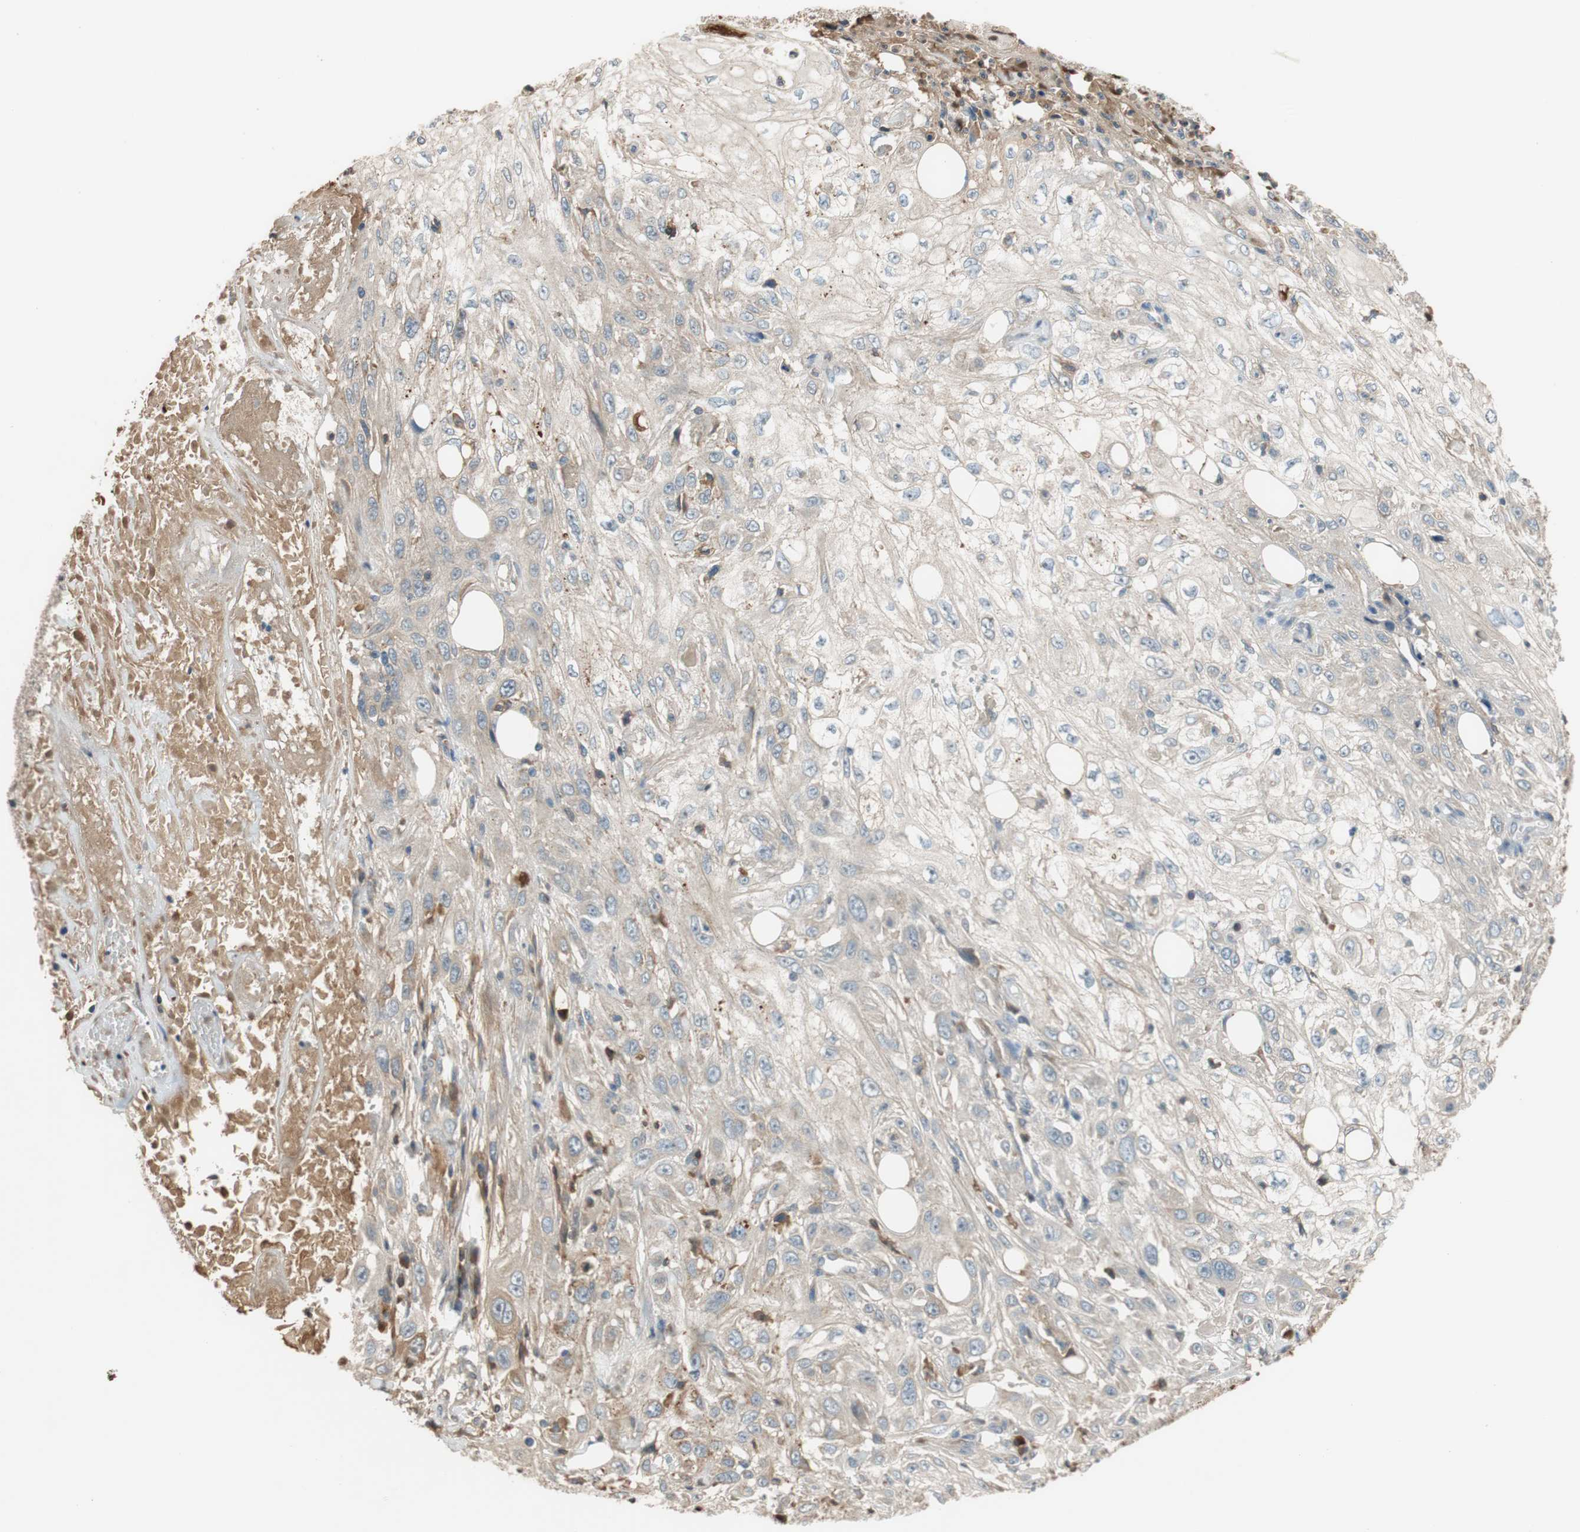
{"staining": {"intensity": "weak", "quantity": ">75%", "location": "cytoplasmic/membranous"}, "tissue": "skin cancer", "cell_type": "Tumor cells", "image_type": "cancer", "snomed": [{"axis": "morphology", "description": "Squamous cell carcinoma, NOS"}, {"axis": "topography", "description": "Skin"}], "caption": "Tumor cells exhibit low levels of weak cytoplasmic/membranous staining in approximately >75% of cells in skin squamous cell carcinoma.", "gene": "C4A", "patient": {"sex": "male", "age": 75}}